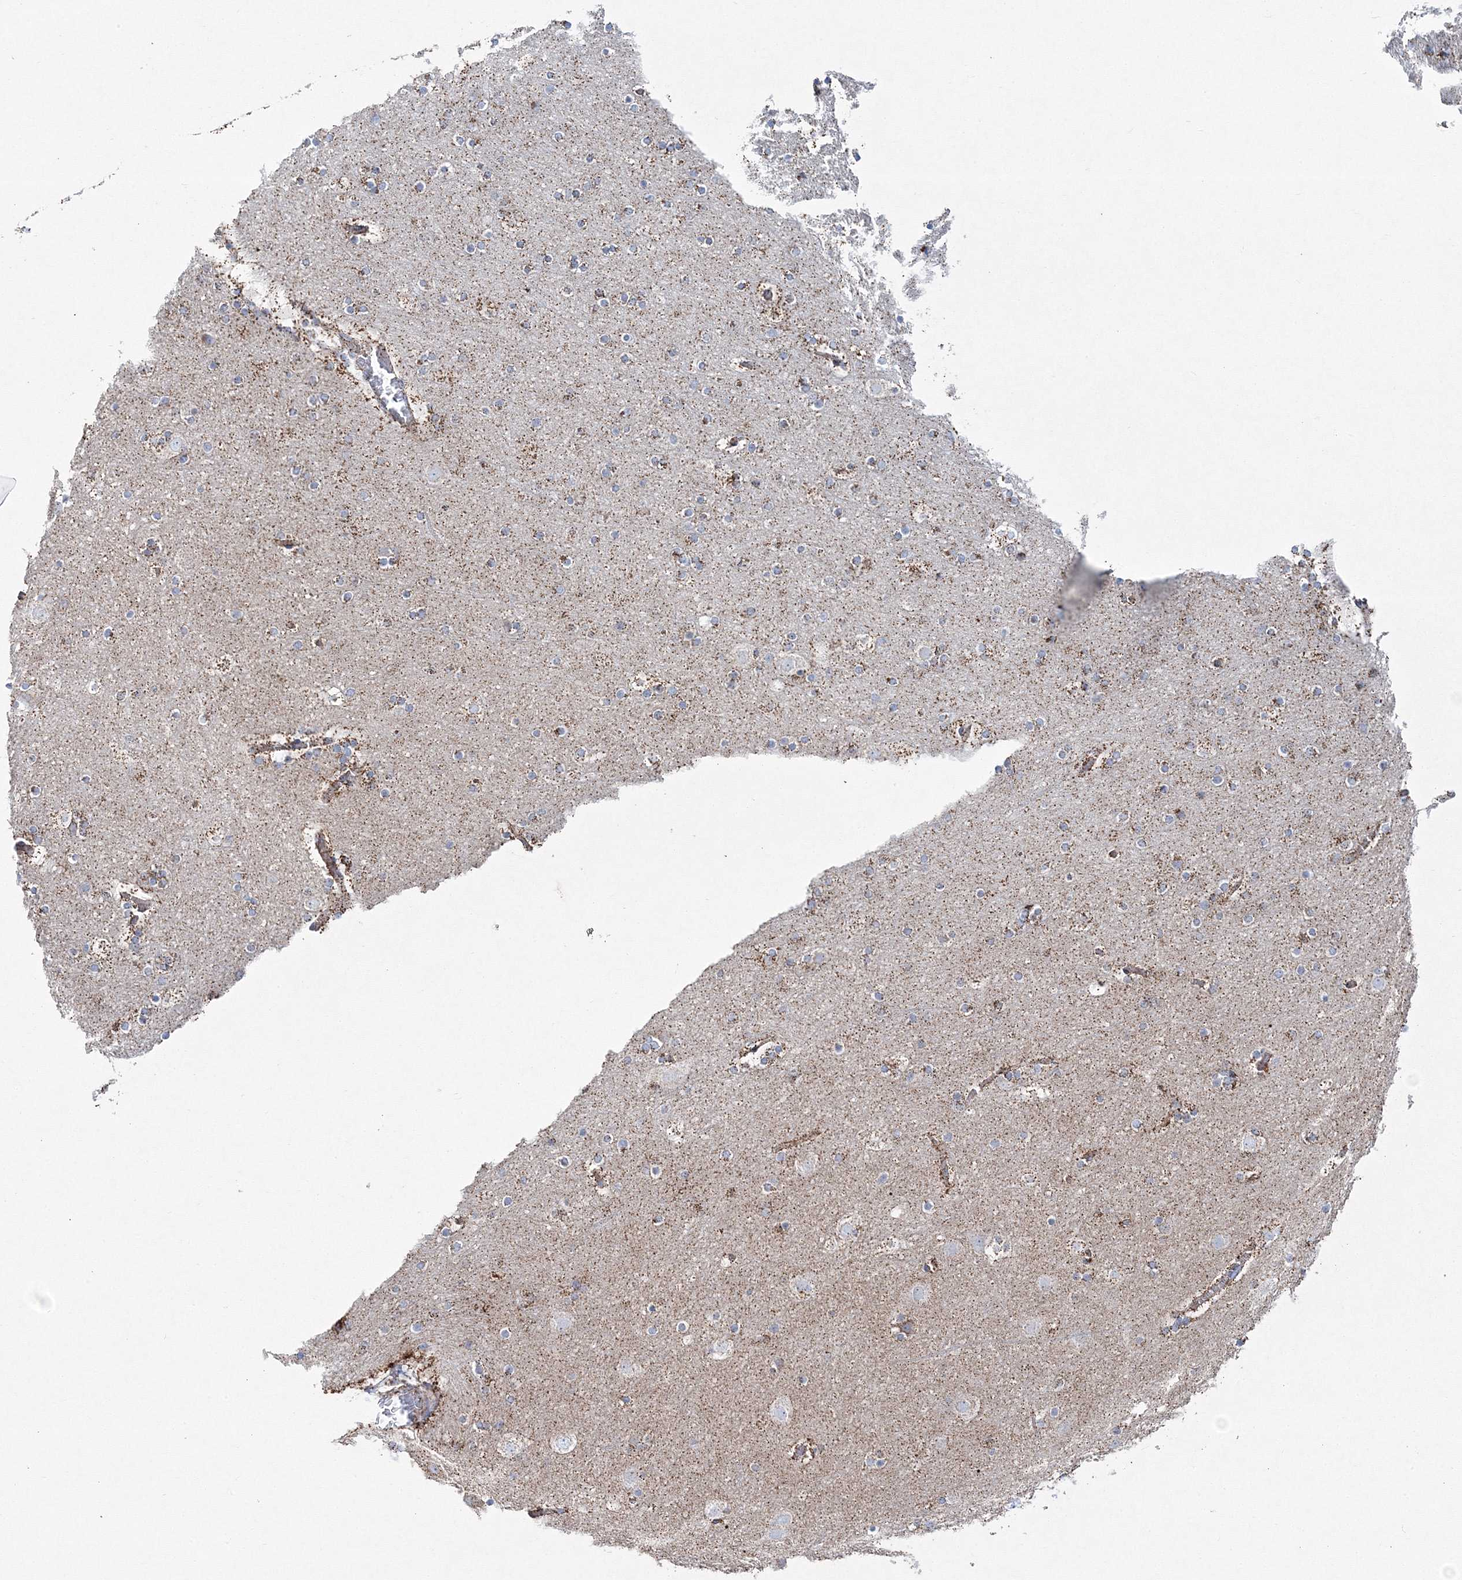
{"staining": {"intensity": "moderate", "quantity": ">75%", "location": "cytoplasmic/membranous"}, "tissue": "cerebral cortex", "cell_type": "Endothelial cells", "image_type": "normal", "snomed": [{"axis": "morphology", "description": "Normal tissue, NOS"}, {"axis": "topography", "description": "Cerebral cortex"}], "caption": "An immunohistochemistry (IHC) image of normal tissue is shown. Protein staining in brown highlights moderate cytoplasmic/membranous positivity in cerebral cortex within endothelial cells.", "gene": "HIBCH", "patient": {"sex": "male", "age": 57}}